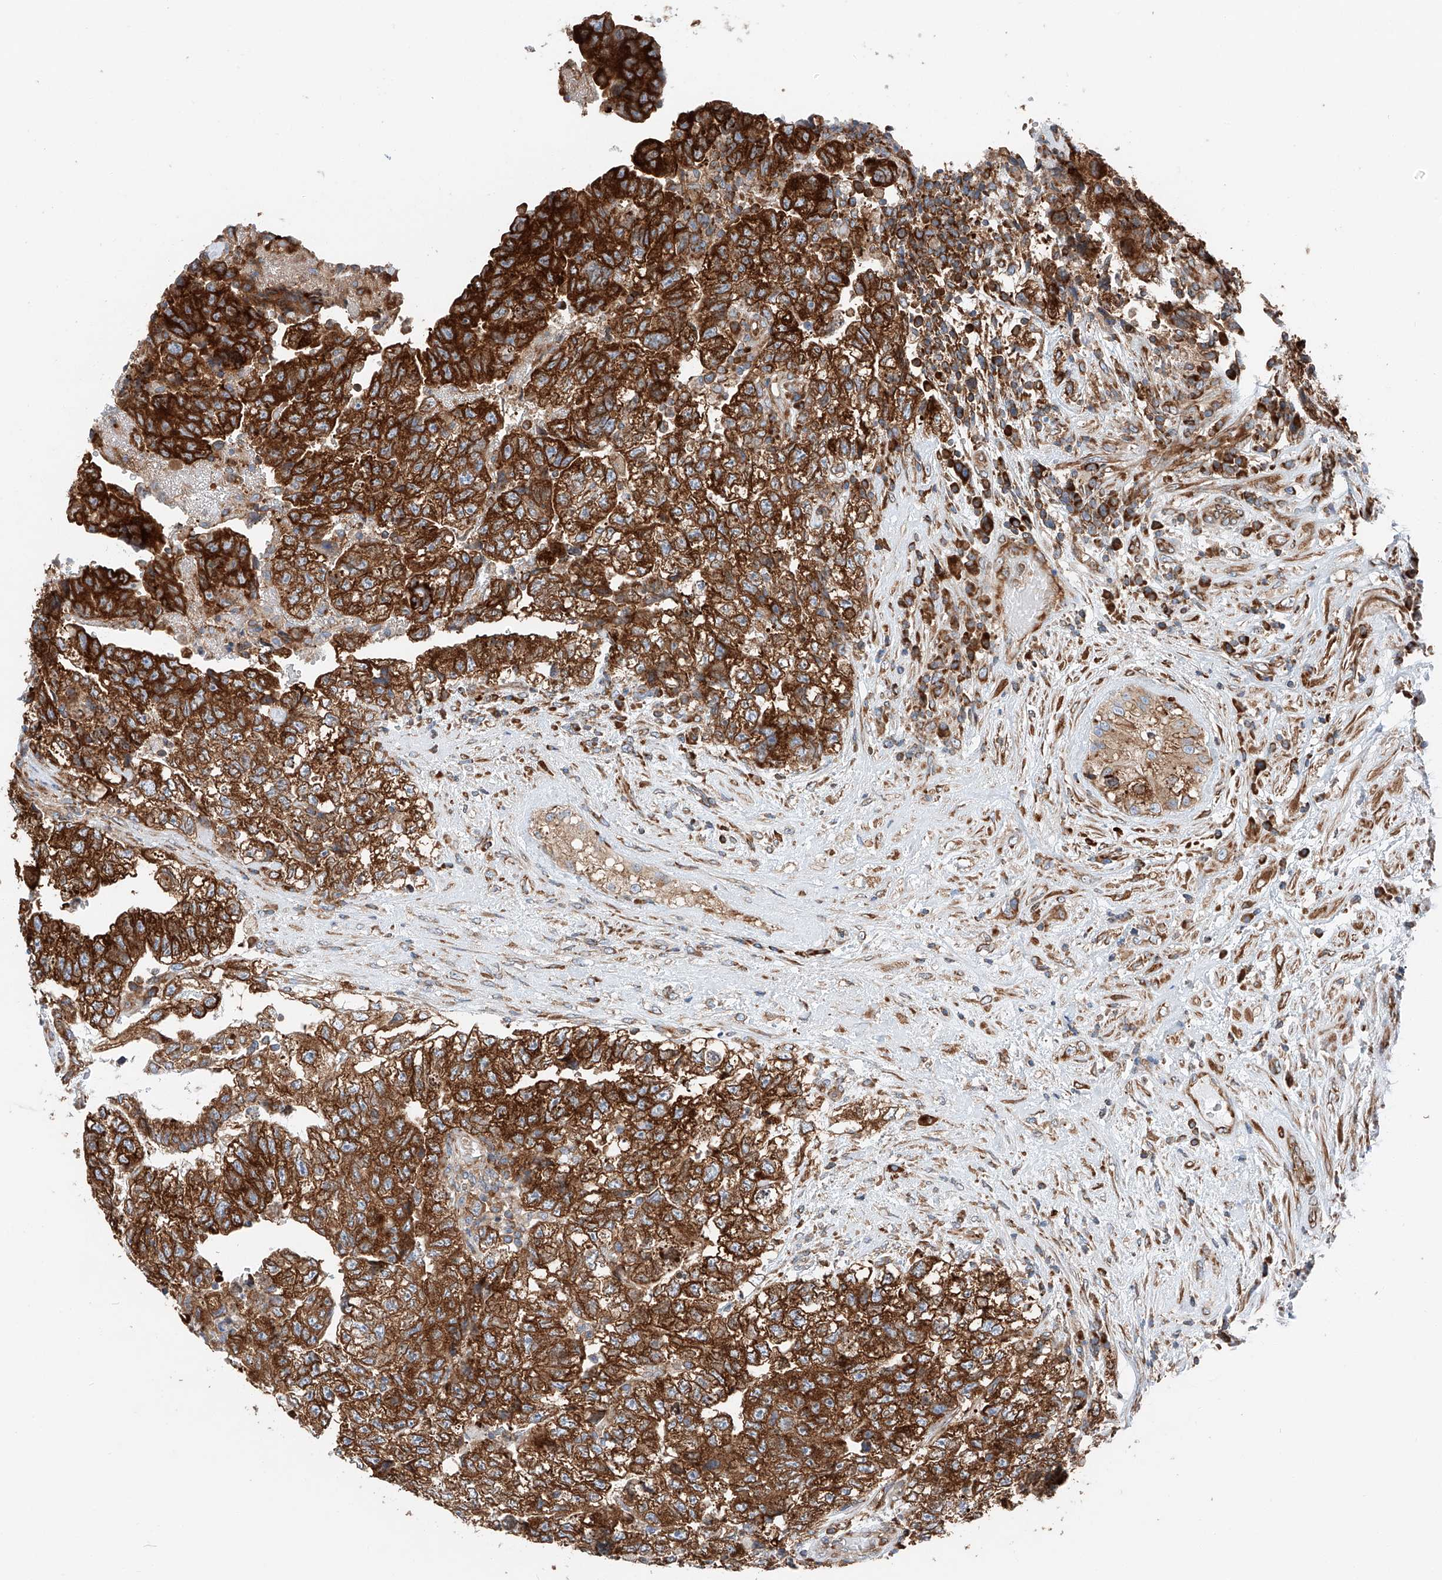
{"staining": {"intensity": "strong", "quantity": ">75%", "location": "cytoplasmic/membranous"}, "tissue": "testis cancer", "cell_type": "Tumor cells", "image_type": "cancer", "snomed": [{"axis": "morphology", "description": "Carcinoma, Embryonal, NOS"}, {"axis": "topography", "description": "Testis"}], "caption": "Immunohistochemical staining of human testis embryonal carcinoma demonstrates strong cytoplasmic/membranous protein positivity in approximately >75% of tumor cells.", "gene": "ZC3H15", "patient": {"sex": "male", "age": 36}}